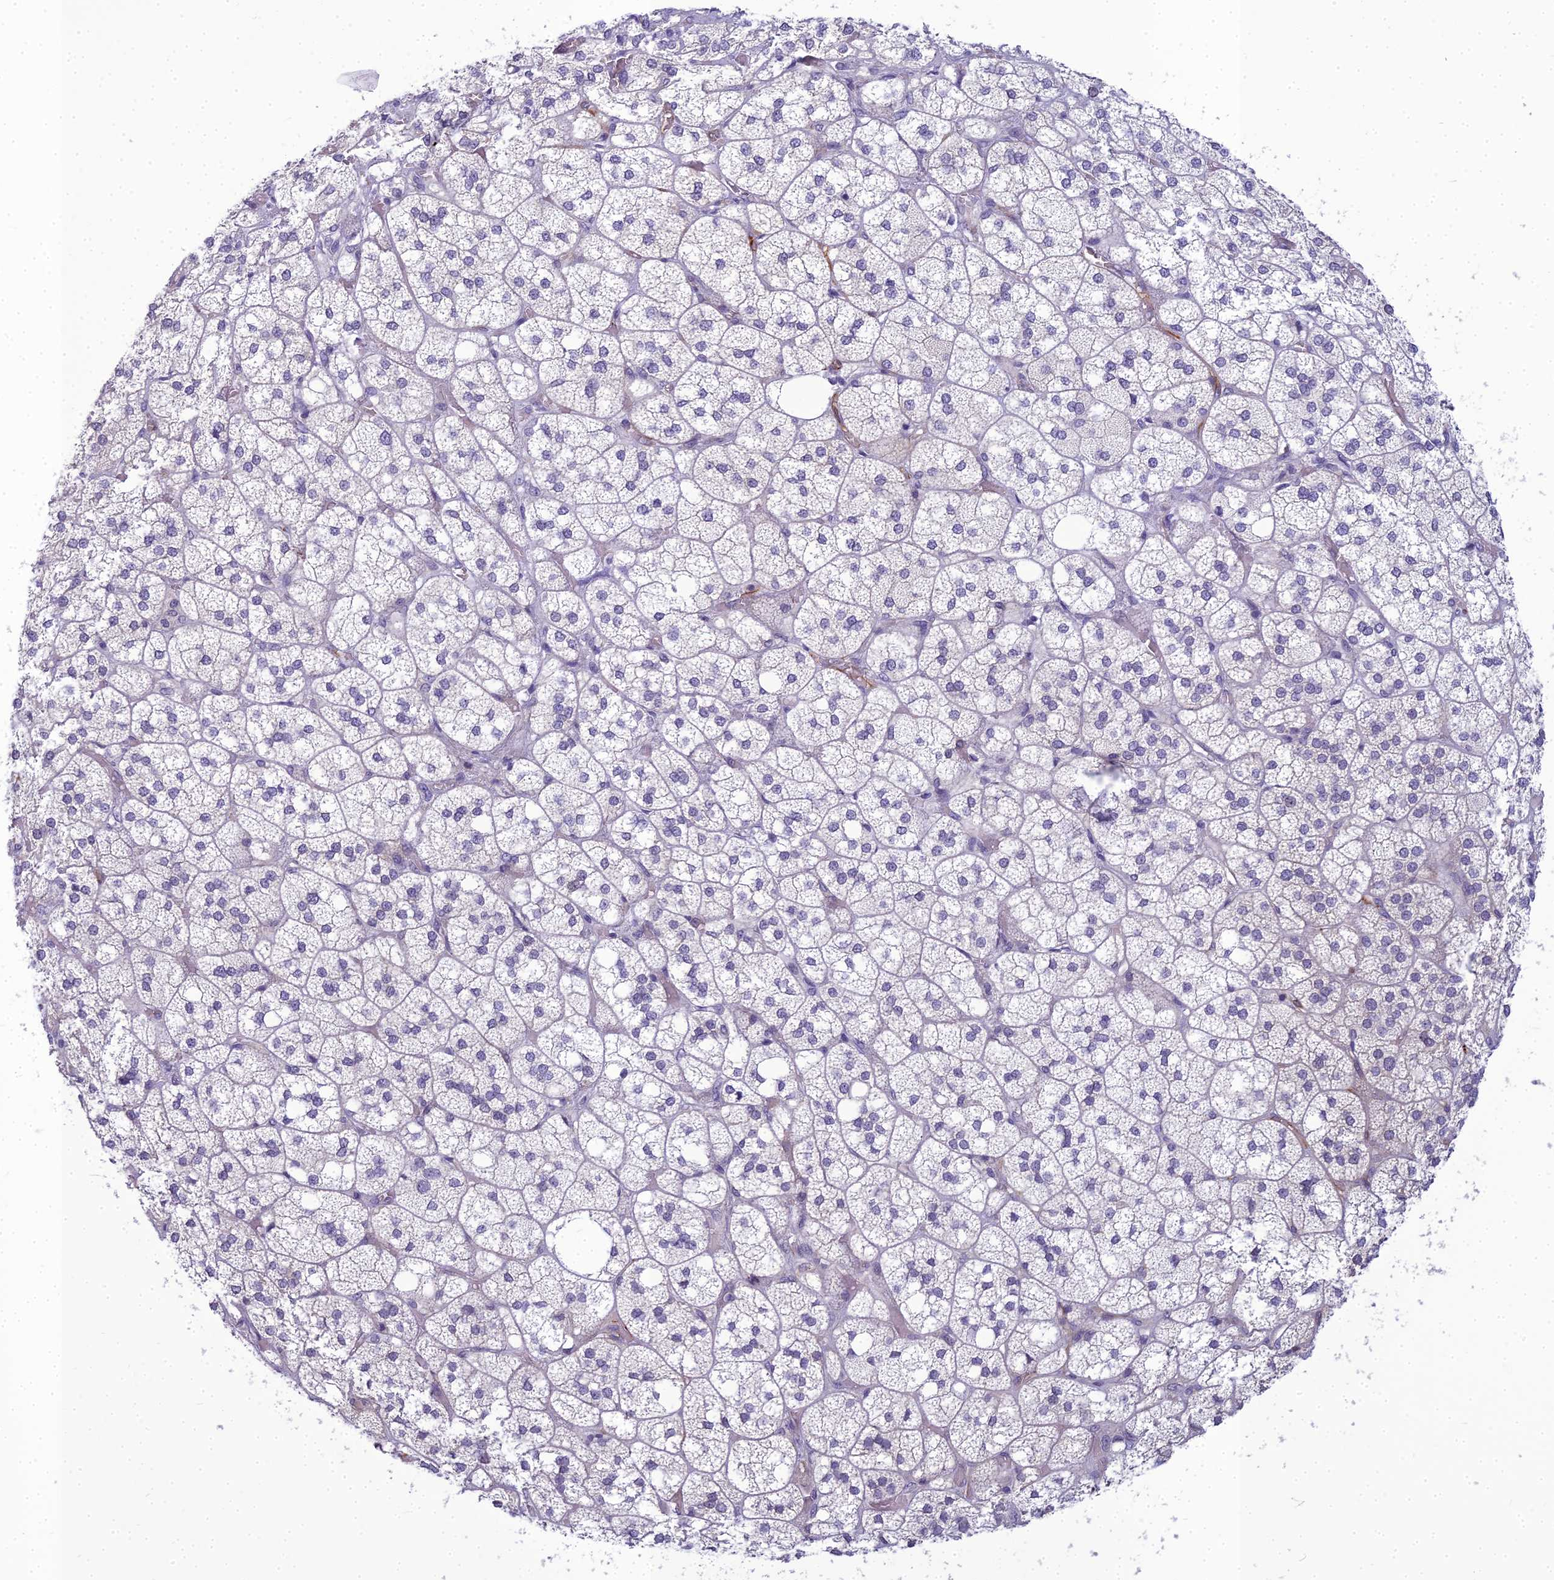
{"staining": {"intensity": "negative", "quantity": "none", "location": "none"}, "tissue": "adrenal gland", "cell_type": "Glandular cells", "image_type": "normal", "snomed": [{"axis": "morphology", "description": "Normal tissue, NOS"}, {"axis": "topography", "description": "Adrenal gland"}], "caption": "This image is of normal adrenal gland stained with IHC to label a protein in brown with the nuclei are counter-stained blue. There is no staining in glandular cells.", "gene": "RGL3", "patient": {"sex": "male", "age": 61}}